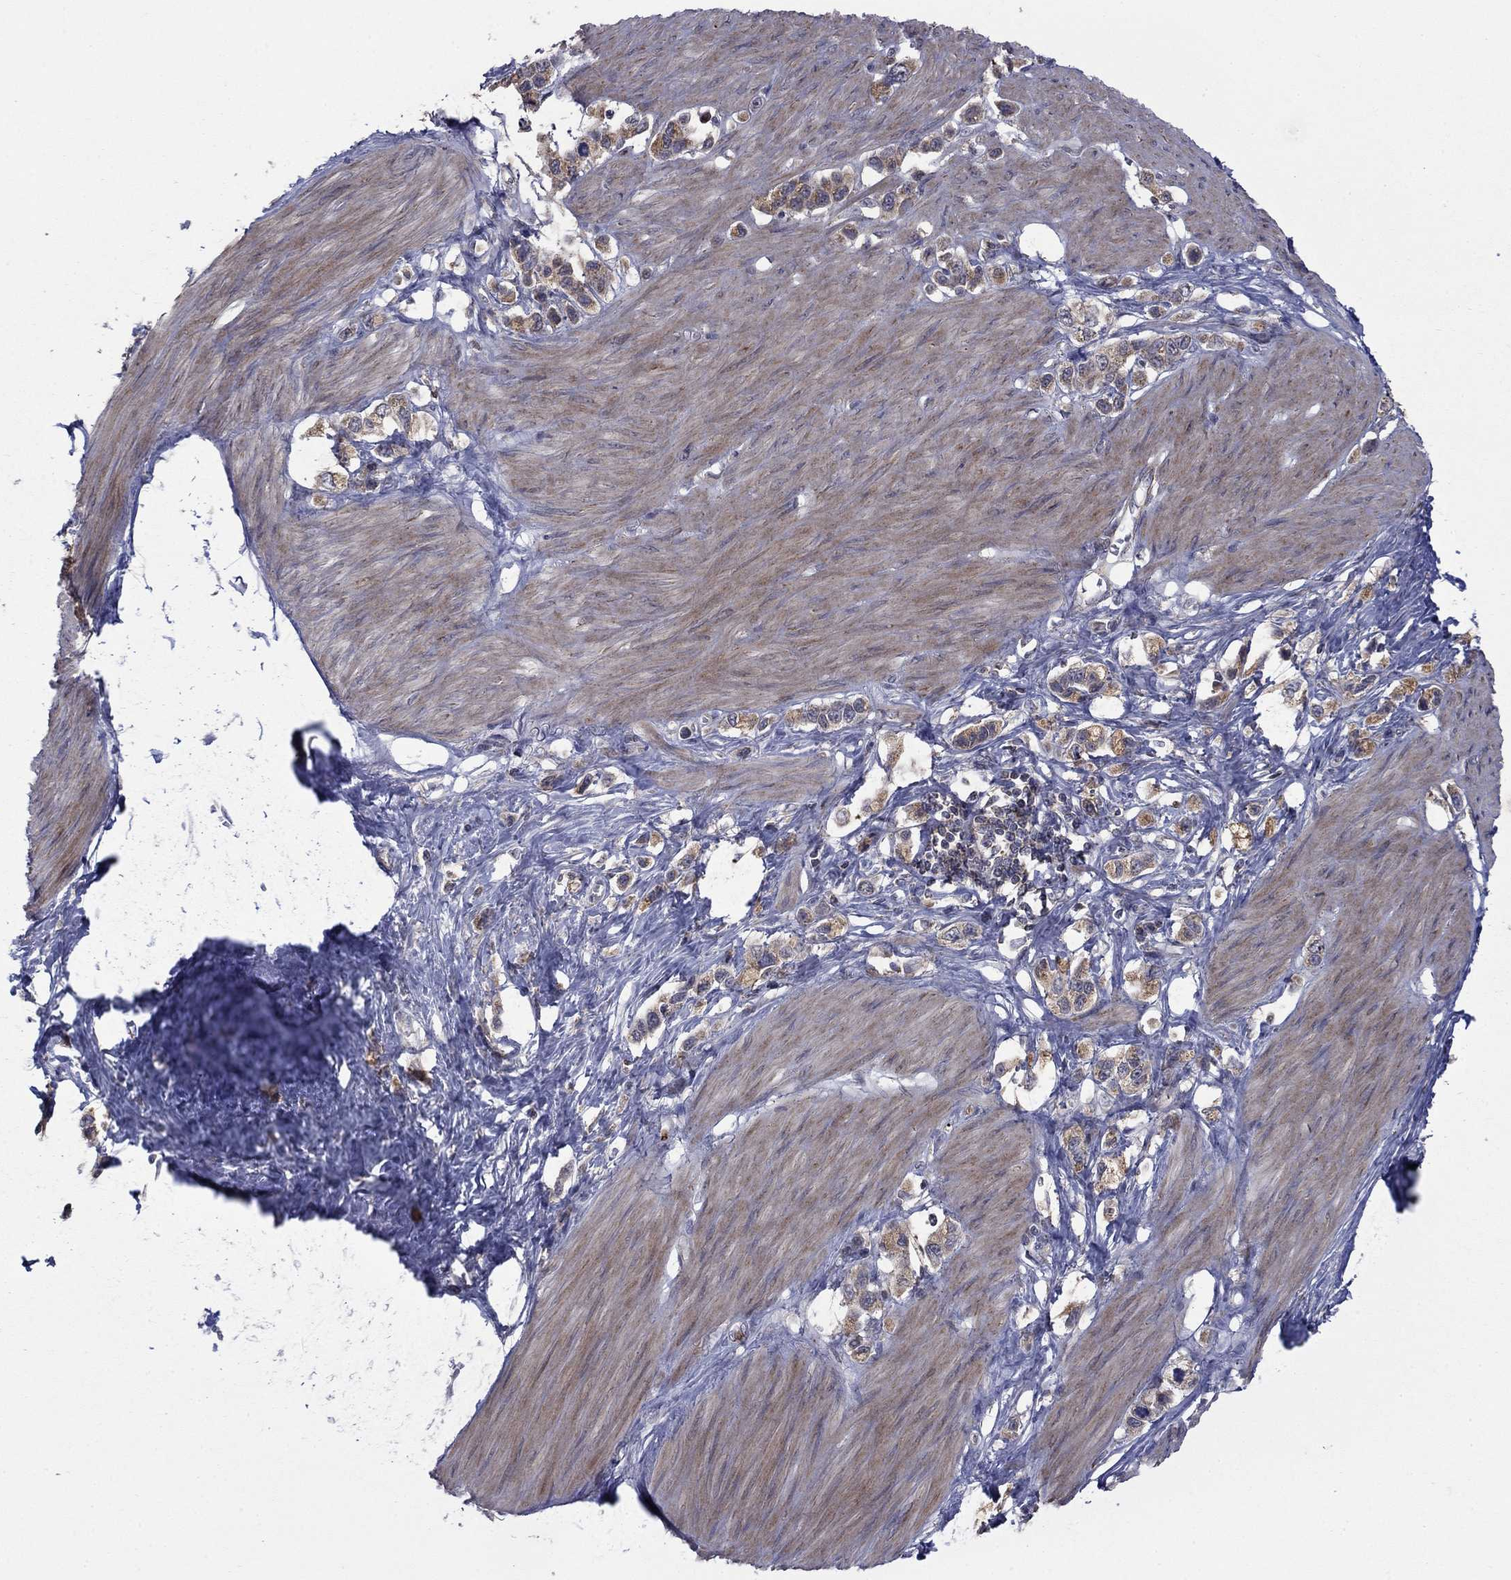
{"staining": {"intensity": "weak", "quantity": "25%-75%", "location": "cytoplasmic/membranous"}, "tissue": "stomach cancer", "cell_type": "Tumor cells", "image_type": "cancer", "snomed": [{"axis": "morphology", "description": "Normal tissue, NOS"}, {"axis": "morphology", "description": "Adenocarcinoma, NOS"}, {"axis": "morphology", "description": "Adenocarcinoma, High grade"}, {"axis": "topography", "description": "Stomach, upper"}, {"axis": "topography", "description": "Stomach"}], "caption": "About 25%-75% of tumor cells in human stomach cancer (high-grade adenocarcinoma) display weak cytoplasmic/membranous protein expression as visualized by brown immunohistochemical staining.", "gene": "DOP1B", "patient": {"sex": "female", "age": 65}}